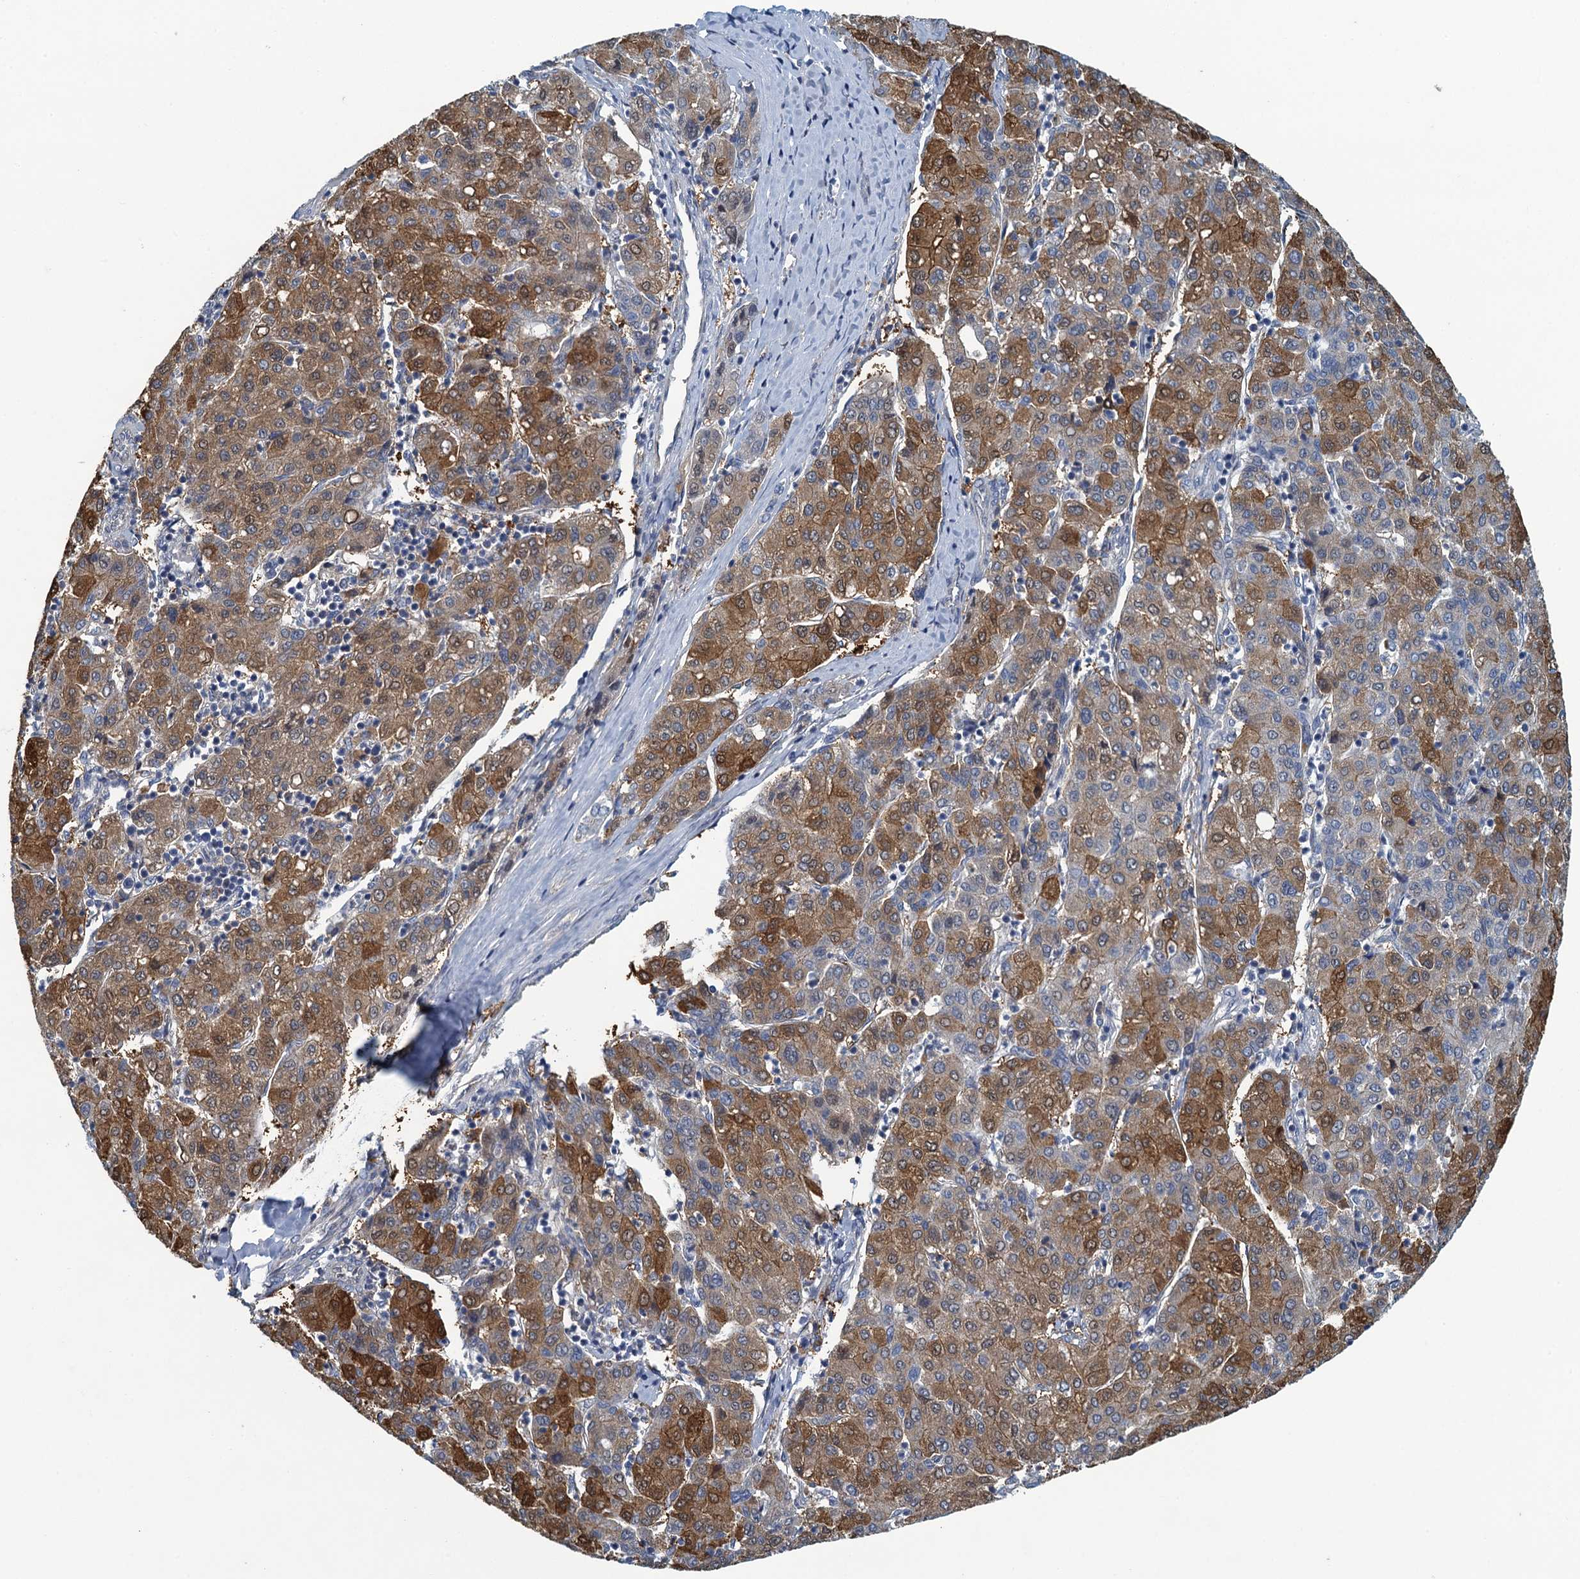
{"staining": {"intensity": "strong", "quantity": "25%-75%", "location": "cytoplasmic/membranous,nuclear"}, "tissue": "liver cancer", "cell_type": "Tumor cells", "image_type": "cancer", "snomed": [{"axis": "morphology", "description": "Carcinoma, Hepatocellular, NOS"}, {"axis": "topography", "description": "Liver"}], "caption": "The immunohistochemical stain highlights strong cytoplasmic/membranous and nuclear positivity in tumor cells of liver hepatocellular carcinoma tissue.", "gene": "NCKAP1L", "patient": {"sex": "male", "age": 65}}